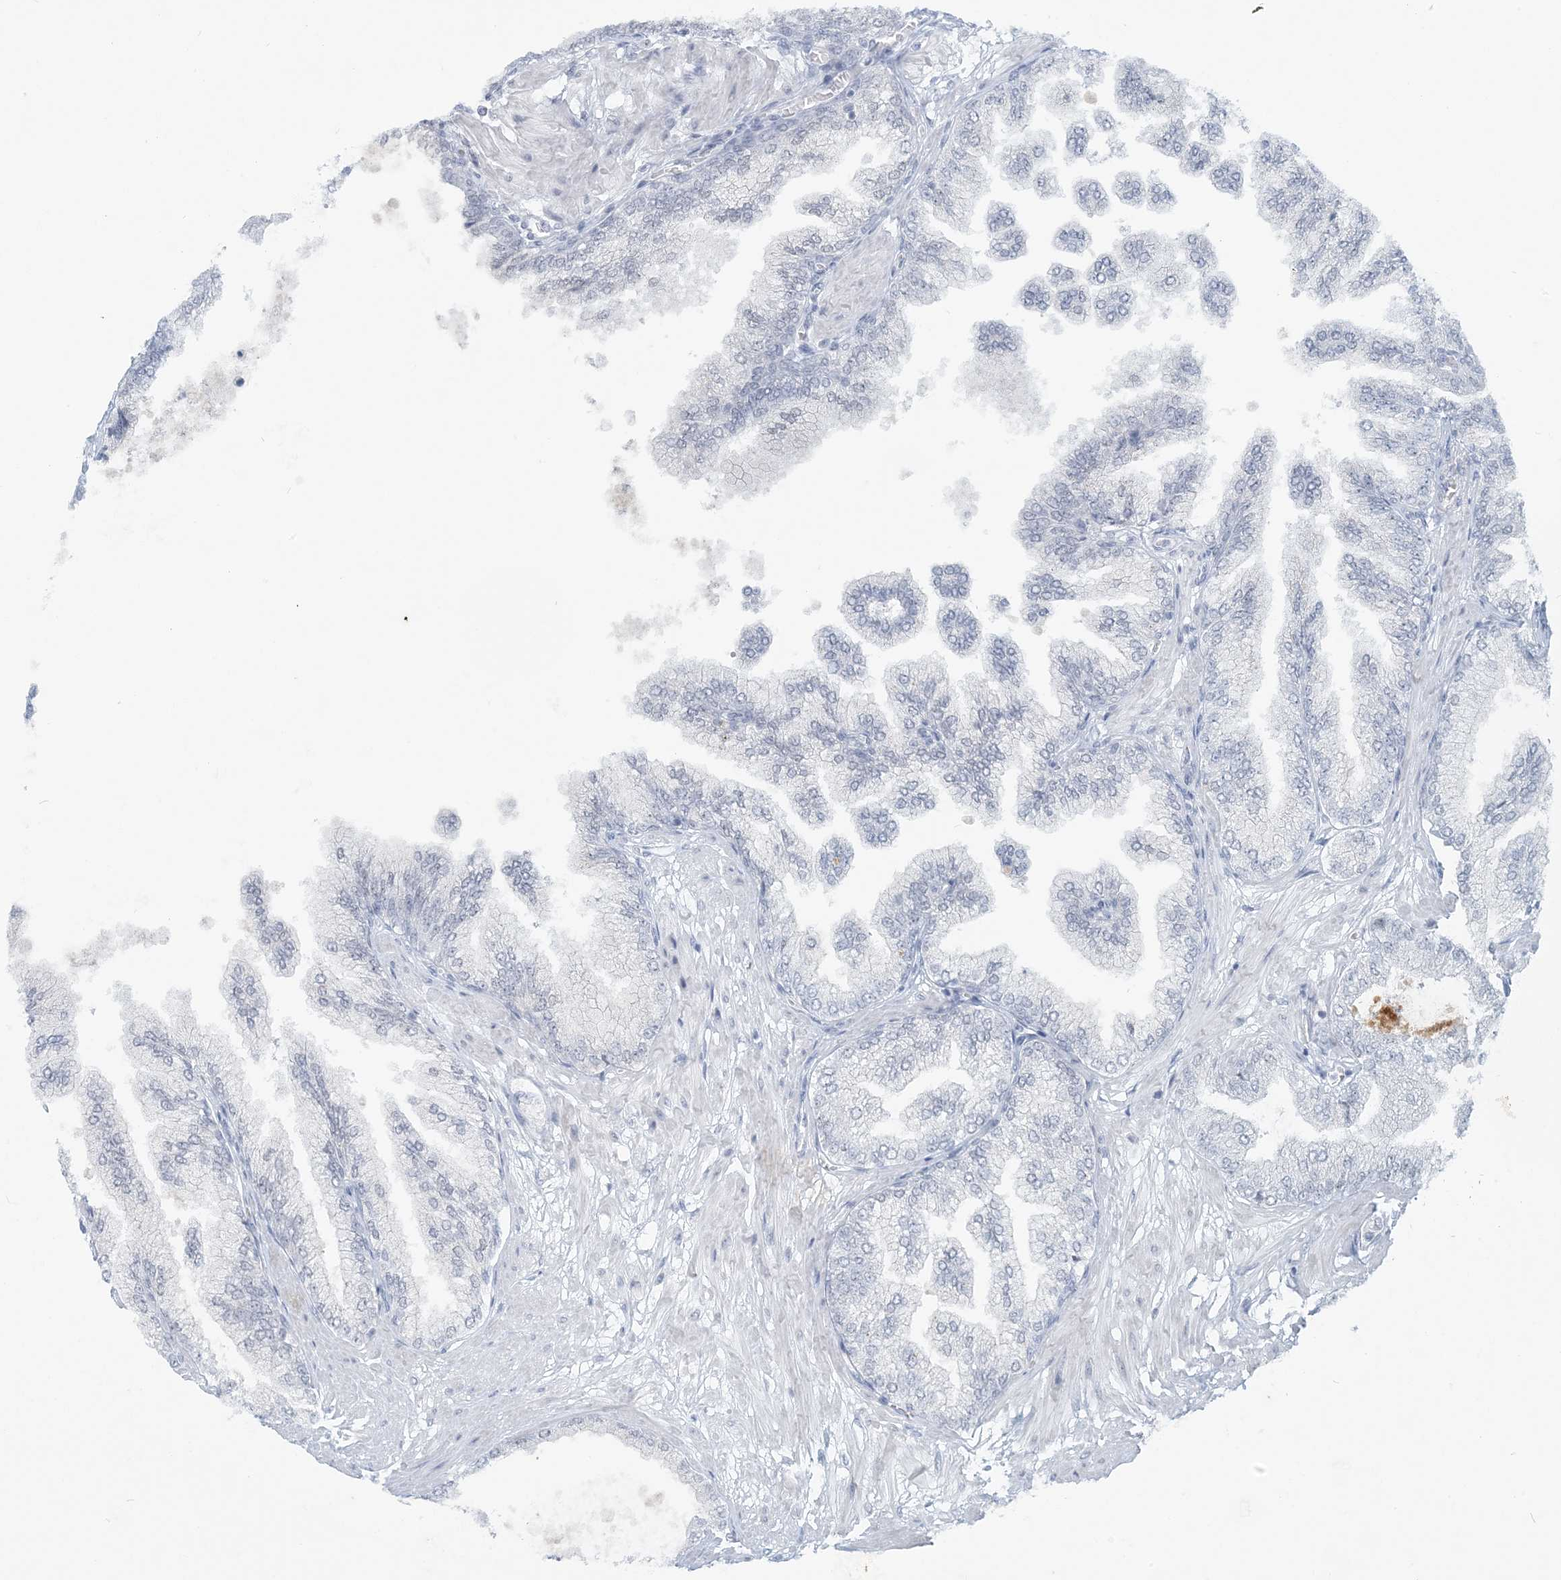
{"staining": {"intensity": "negative", "quantity": "none", "location": "none"}, "tissue": "prostate cancer", "cell_type": "Tumor cells", "image_type": "cancer", "snomed": [{"axis": "morphology", "description": "Adenocarcinoma, Low grade"}, {"axis": "topography", "description": "Prostate"}], "caption": "This image is of prostate cancer stained with immunohistochemistry (IHC) to label a protein in brown with the nuclei are counter-stained blue. There is no staining in tumor cells.", "gene": "SCML1", "patient": {"sex": "male", "age": 63}}